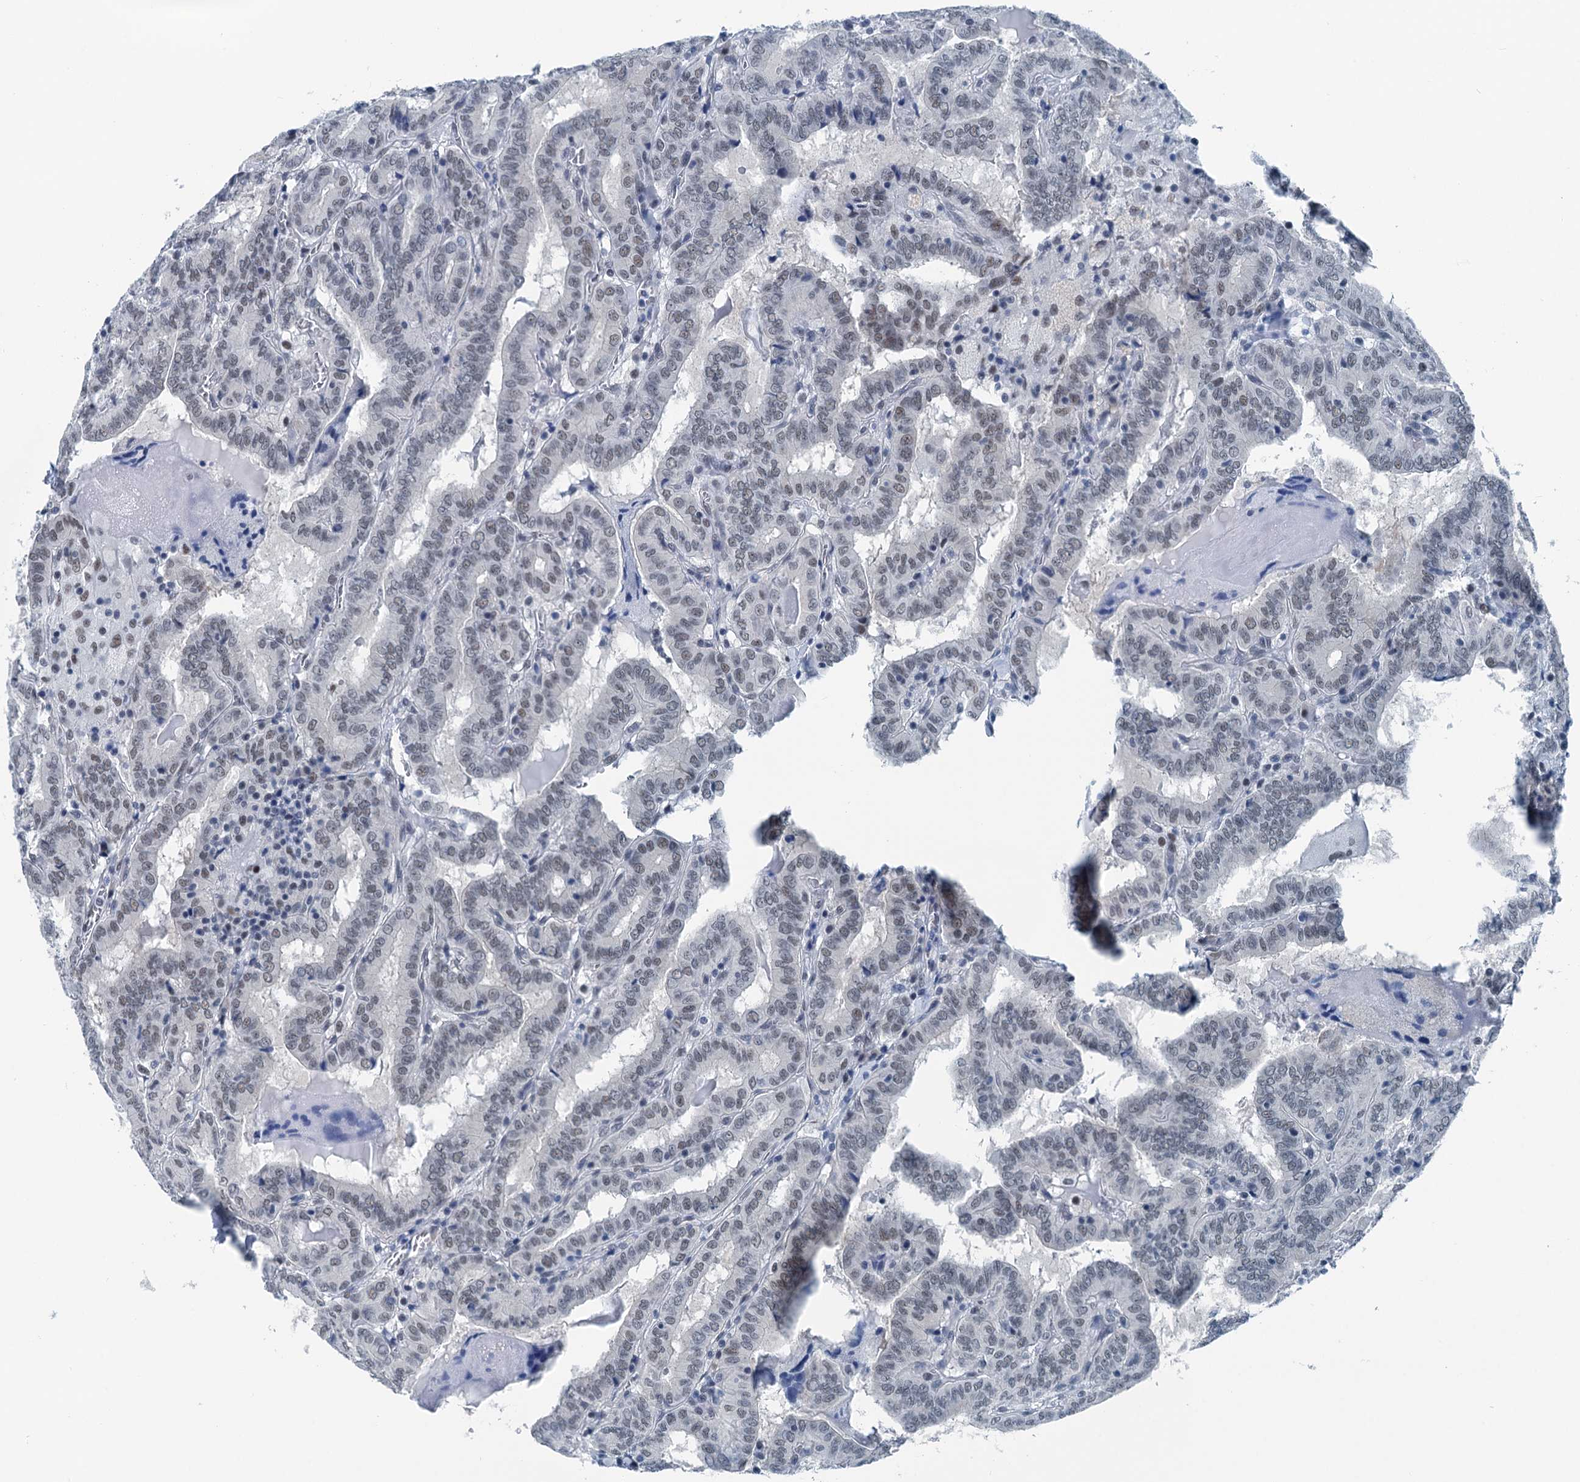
{"staining": {"intensity": "weak", "quantity": "<25%", "location": "nuclear"}, "tissue": "thyroid cancer", "cell_type": "Tumor cells", "image_type": "cancer", "snomed": [{"axis": "morphology", "description": "Papillary adenocarcinoma, NOS"}, {"axis": "topography", "description": "Thyroid gland"}], "caption": "An immunohistochemistry photomicrograph of thyroid cancer (papillary adenocarcinoma) is shown. There is no staining in tumor cells of thyroid cancer (papillary adenocarcinoma).", "gene": "TRPT1", "patient": {"sex": "female", "age": 72}}